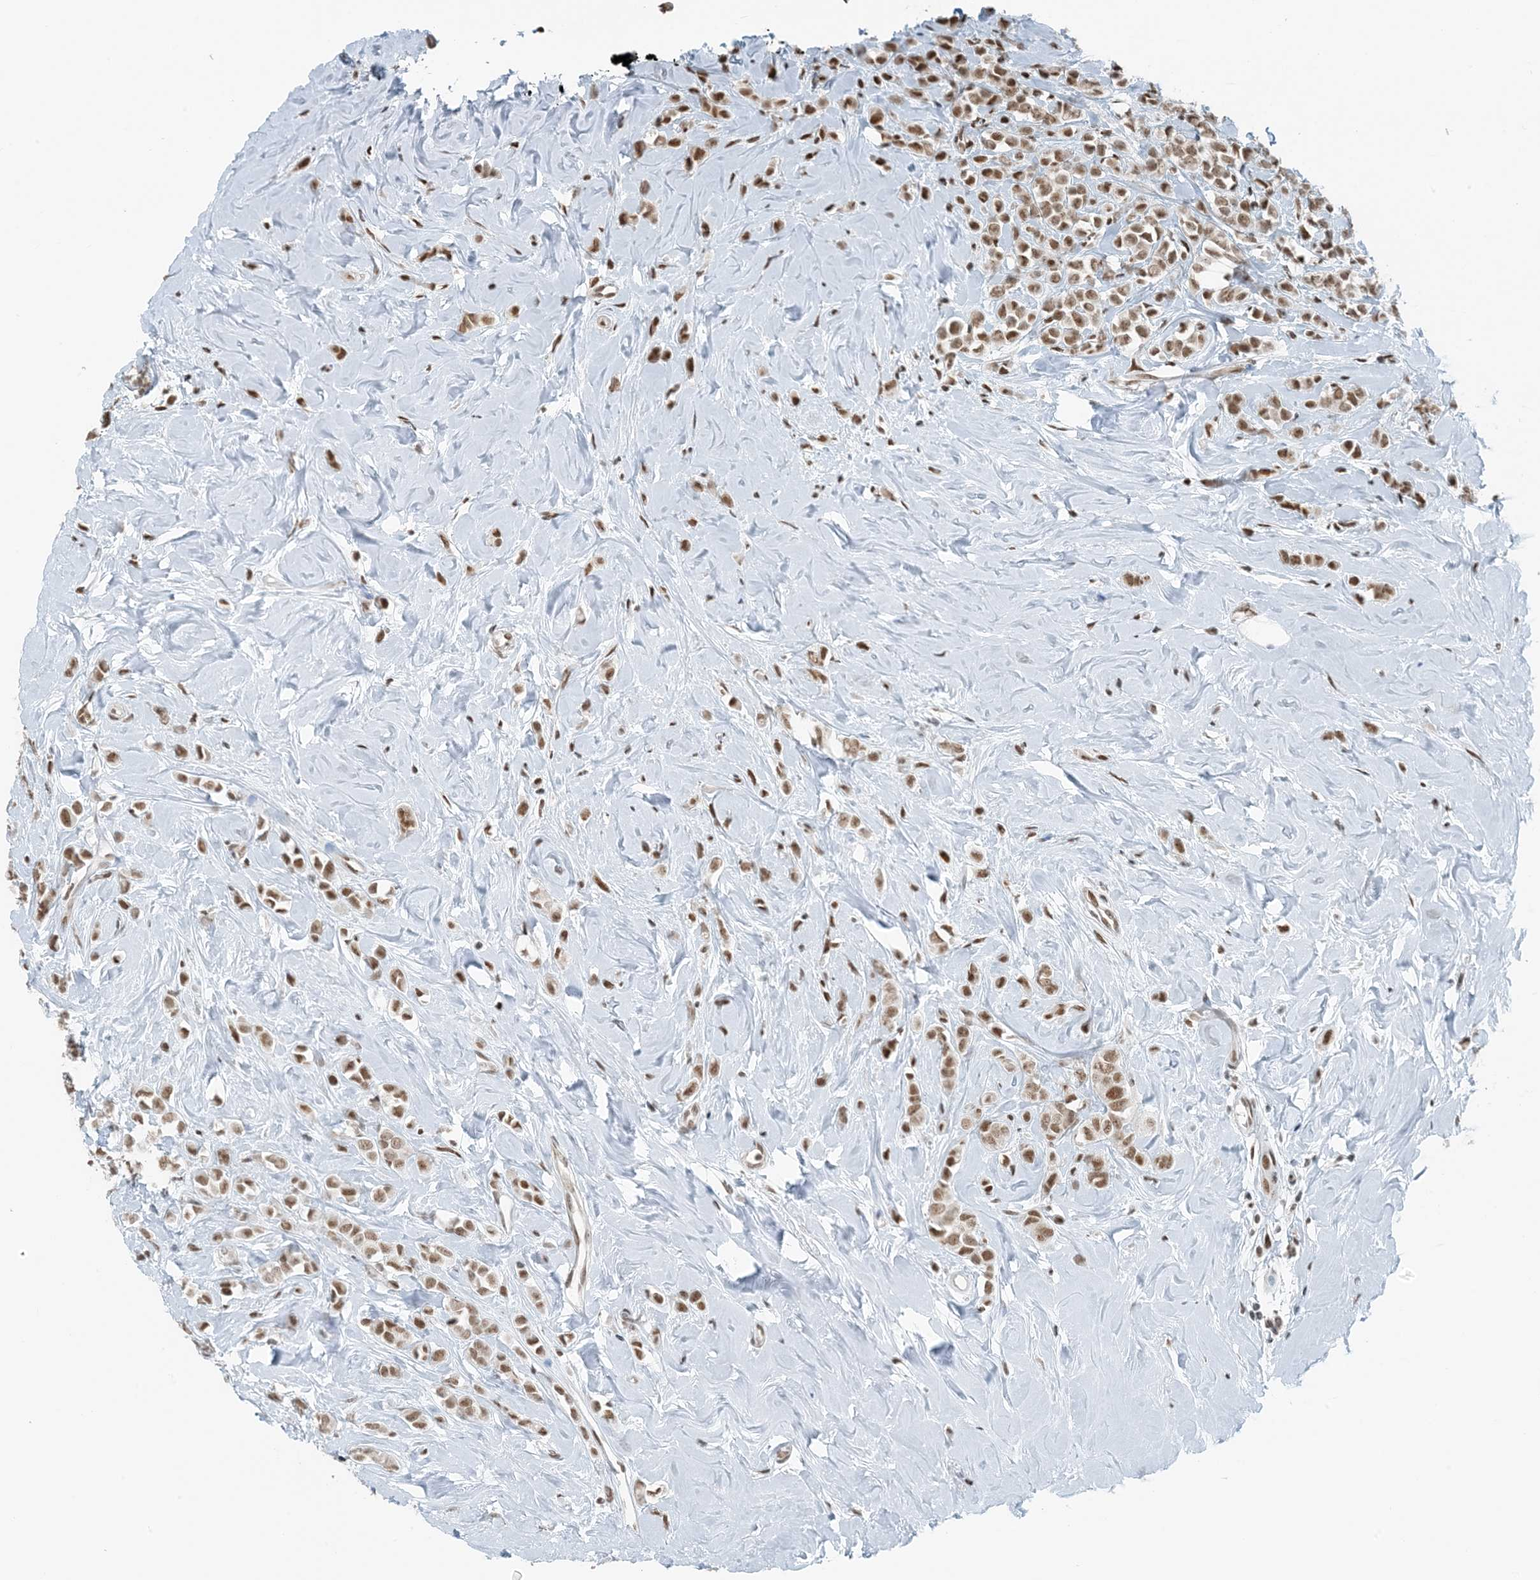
{"staining": {"intensity": "moderate", "quantity": ">75%", "location": "nuclear"}, "tissue": "breast cancer", "cell_type": "Tumor cells", "image_type": "cancer", "snomed": [{"axis": "morphology", "description": "Lobular carcinoma"}, {"axis": "topography", "description": "Breast"}], "caption": "Human breast cancer stained for a protein (brown) shows moderate nuclear positive staining in about >75% of tumor cells.", "gene": "ZNF500", "patient": {"sex": "female", "age": 47}}